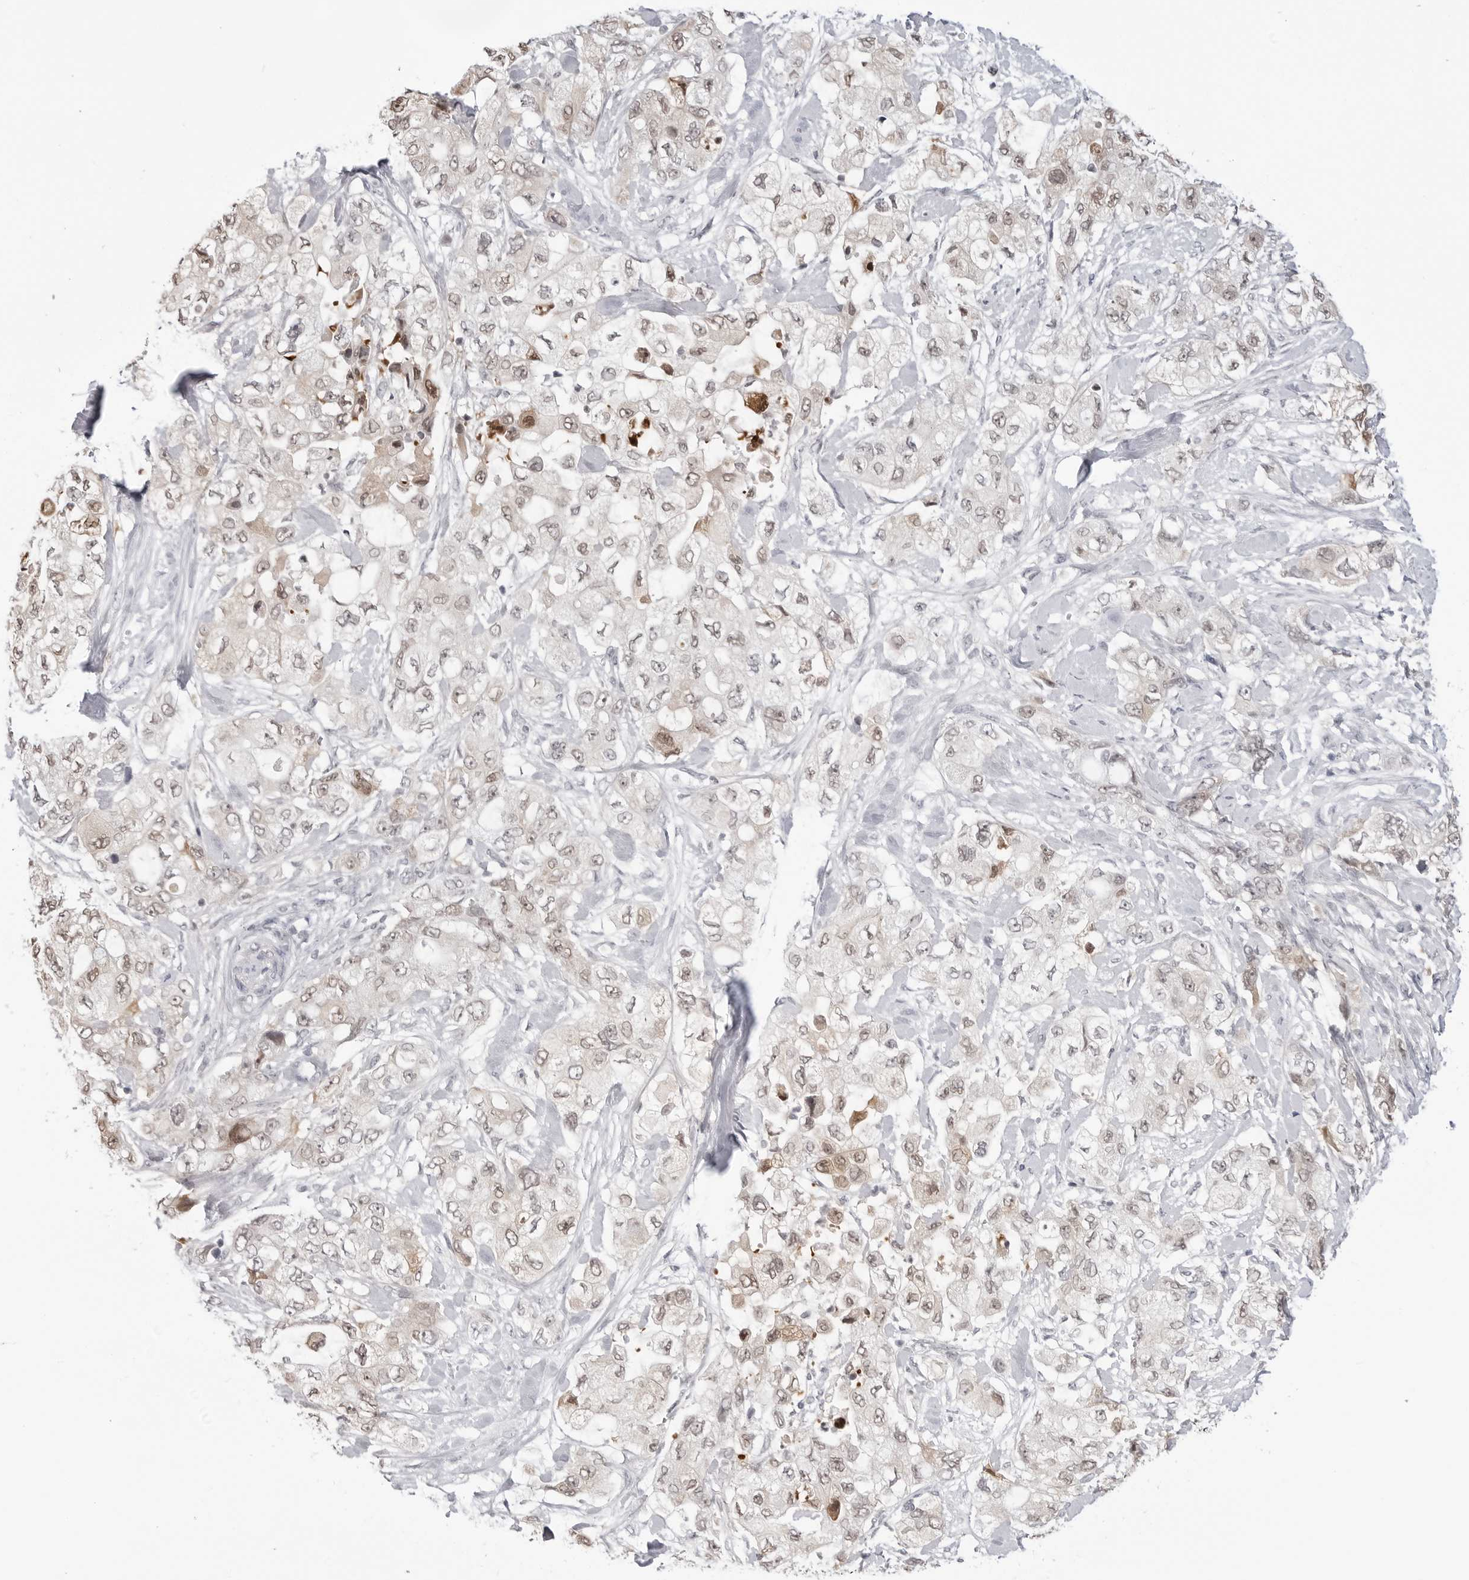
{"staining": {"intensity": "weak", "quantity": "25%-75%", "location": "cytoplasmic/membranous,nuclear"}, "tissue": "pancreatic cancer", "cell_type": "Tumor cells", "image_type": "cancer", "snomed": [{"axis": "morphology", "description": "Adenocarcinoma, NOS"}, {"axis": "topography", "description": "Pancreas"}], "caption": "The image exhibits immunohistochemical staining of pancreatic cancer. There is weak cytoplasmic/membranous and nuclear staining is seen in about 25%-75% of tumor cells. (DAB = brown stain, brightfield microscopy at high magnification).", "gene": "YWHAG", "patient": {"sex": "female", "age": 73}}